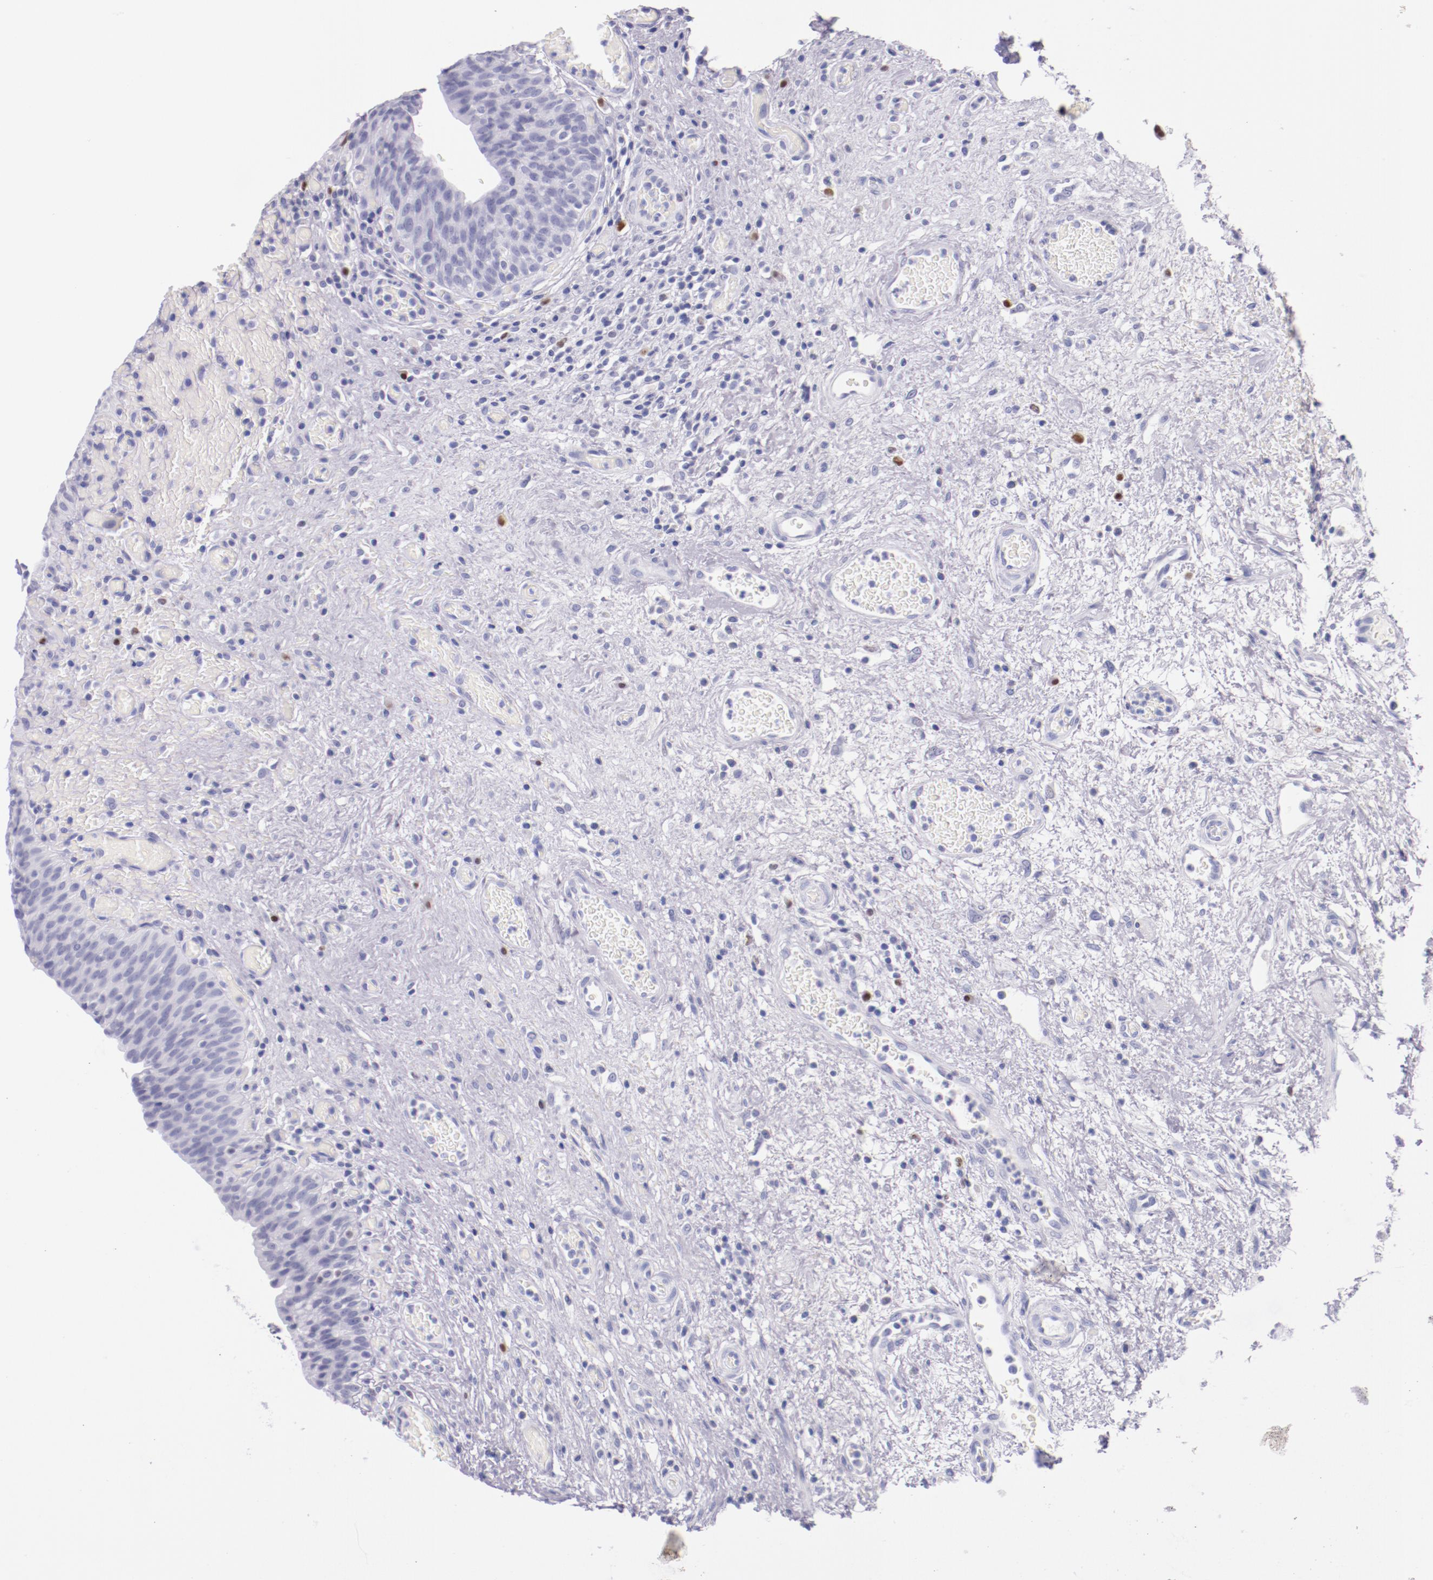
{"staining": {"intensity": "negative", "quantity": "none", "location": "none"}, "tissue": "urinary bladder", "cell_type": "Urothelial cells", "image_type": "normal", "snomed": [{"axis": "morphology", "description": "Normal tissue, NOS"}, {"axis": "morphology", "description": "Urothelial carcinoma, High grade"}, {"axis": "topography", "description": "Urinary bladder"}], "caption": "The immunohistochemistry photomicrograph has no significant staining in urothelial cells of urinary bladder. (Stains: DAB immunohistochemistry with hematoxylin counter stain, Microscopy: brightfield microscopy at high magnification).", "gene": "IRF4", "patient": {"sex": "male", "age": 51}}